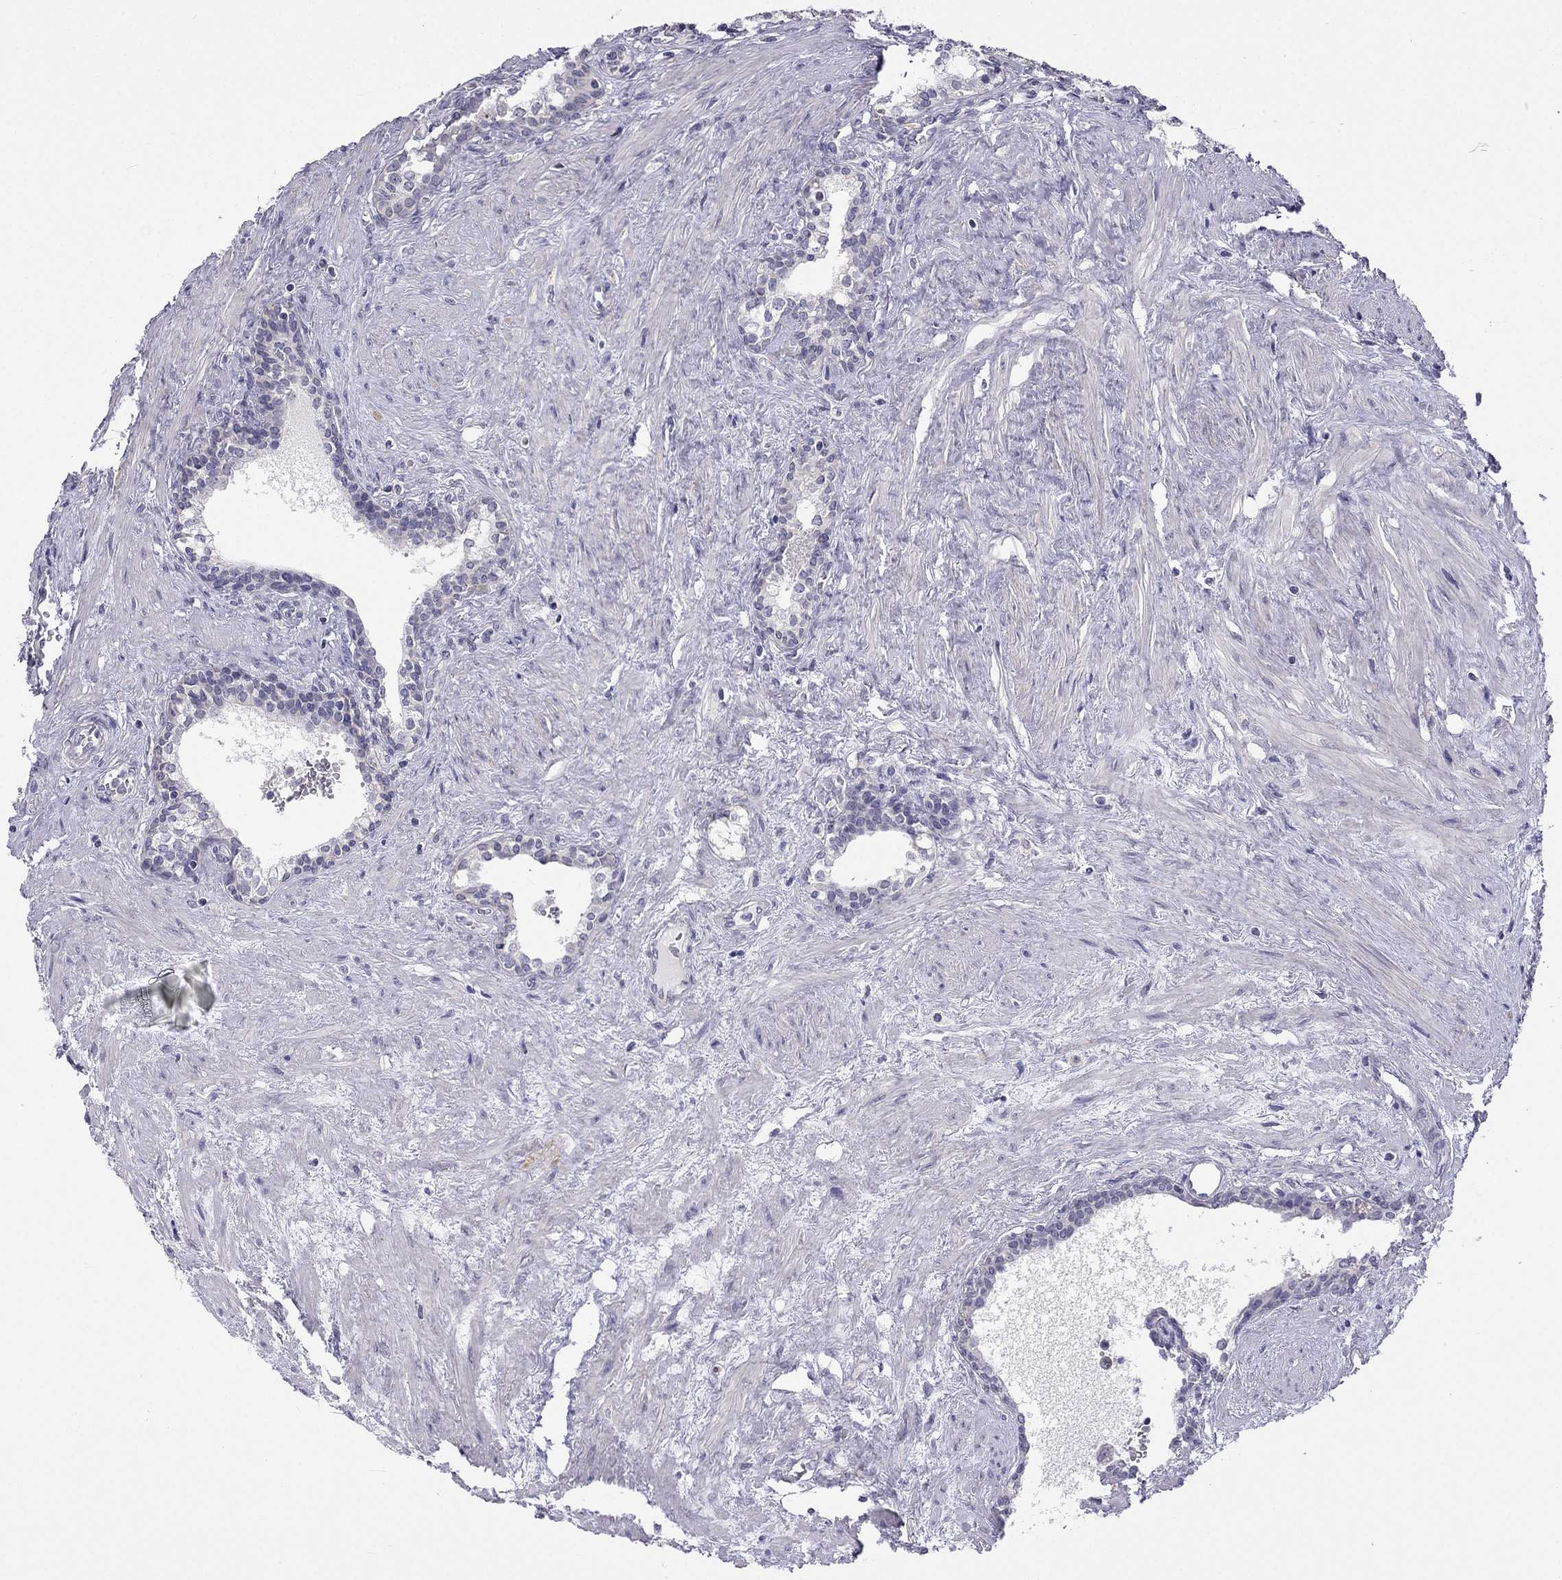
{"staining": {"intensity": "negative", "quantity": "none", "location": "none"}, "tissue": "prostate cancer", "cell_type": "Tumor cells", "image_type": "cancer", "snomed": [{"axis": "morphology", "description": "Adenocarcinoma, NOS"}, {"axis": "morphology", "description": "Adenocarcinoma, High grade"}, {"axis": "topography", "description": "Prostate"}], "caption": "This photomicrograph is of prostate cancer stained with immunohistochemistry (IHC) to label a protein in brown with the nuclei are counter-stained blue. There is no expression in tumor cells.", "gene": "C5orf49", "patient": {"sex": "male", "age": 61}}